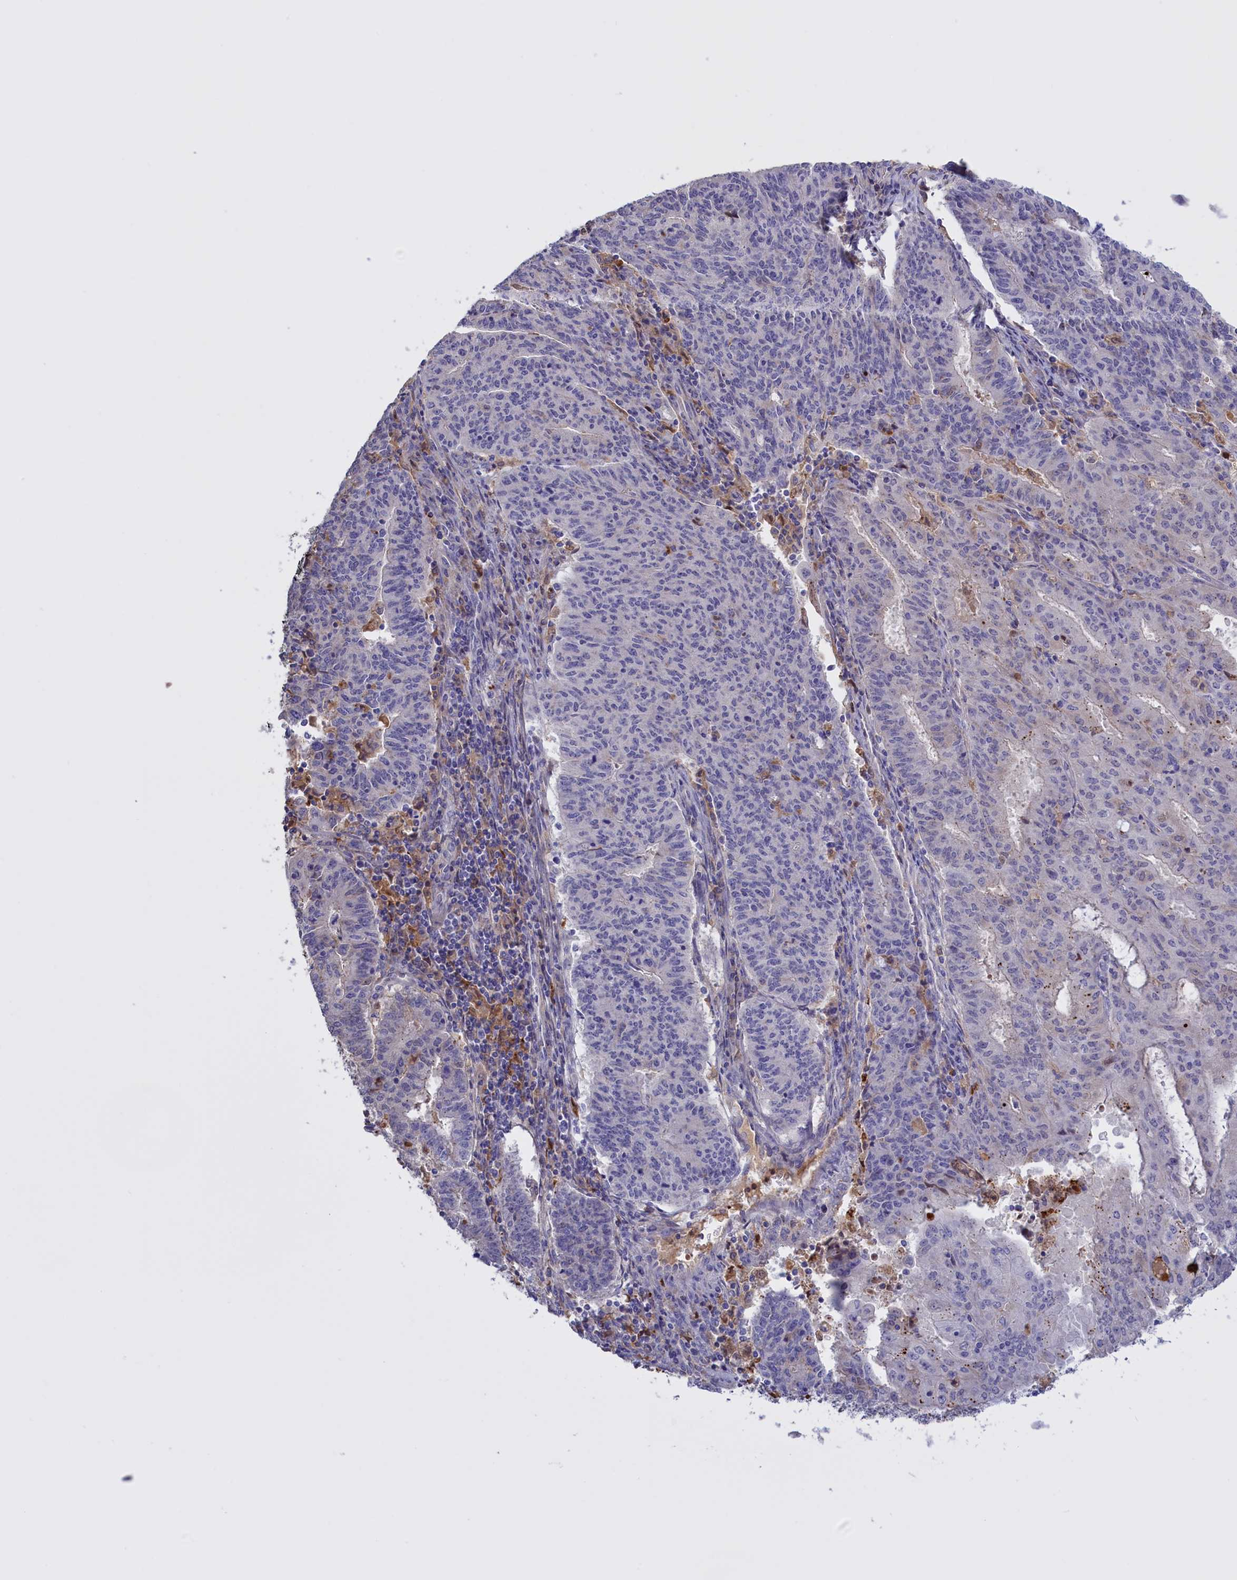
{"staining": {"intensity": "negative", "quantity": "none", "location": "none"}, "tissue": "endometrial cancer", "cell_type": "Tumor cells", "image_type": "cancer", "snomed": [{"axis": "morphology", "description": "Adenocarcinoma, NOS"}, {"axis": "topography", "description": "Endometrium"}], "caption": "Immunohistochemistry (IHC) of endometrial cancer (adenocarcinoma) reveals no positivity in tumor cells.", "gene": "FAM149B1", "patient": {"sex": "female", "age": 59}}